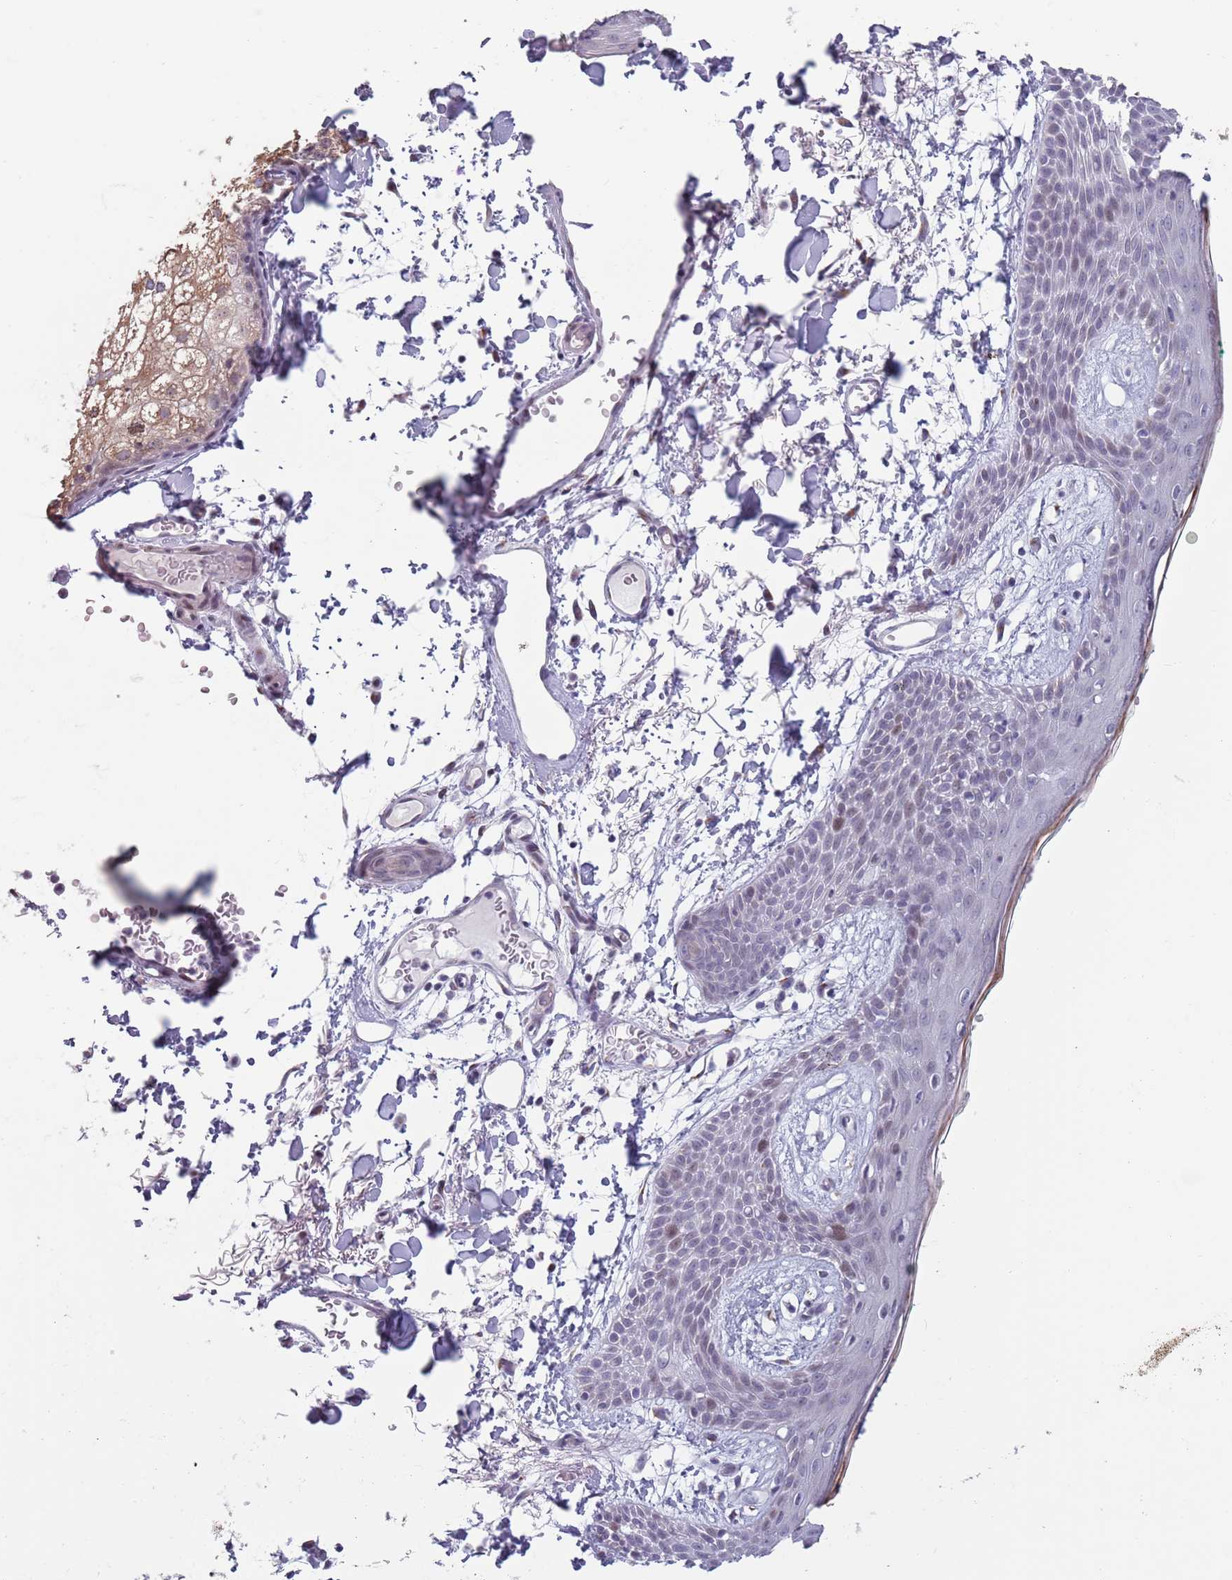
{"staining": {"intensity": "negative", "quantity": "none", "location": "none"}, "tissue": "skin", "cell_type": "Fibroblasts", "image_type": "normal", "snomed": [{"axis": "morphology", "description": "Normal tissue, NOS"}, {"axis": "topography", "description": "Skin"}], "caption": "The micrograph reveals no staining of fibroblasts in unremarkable skin.", "gene": "ZKSCAN2", "patient": {"sex": "male", "age": 79}}